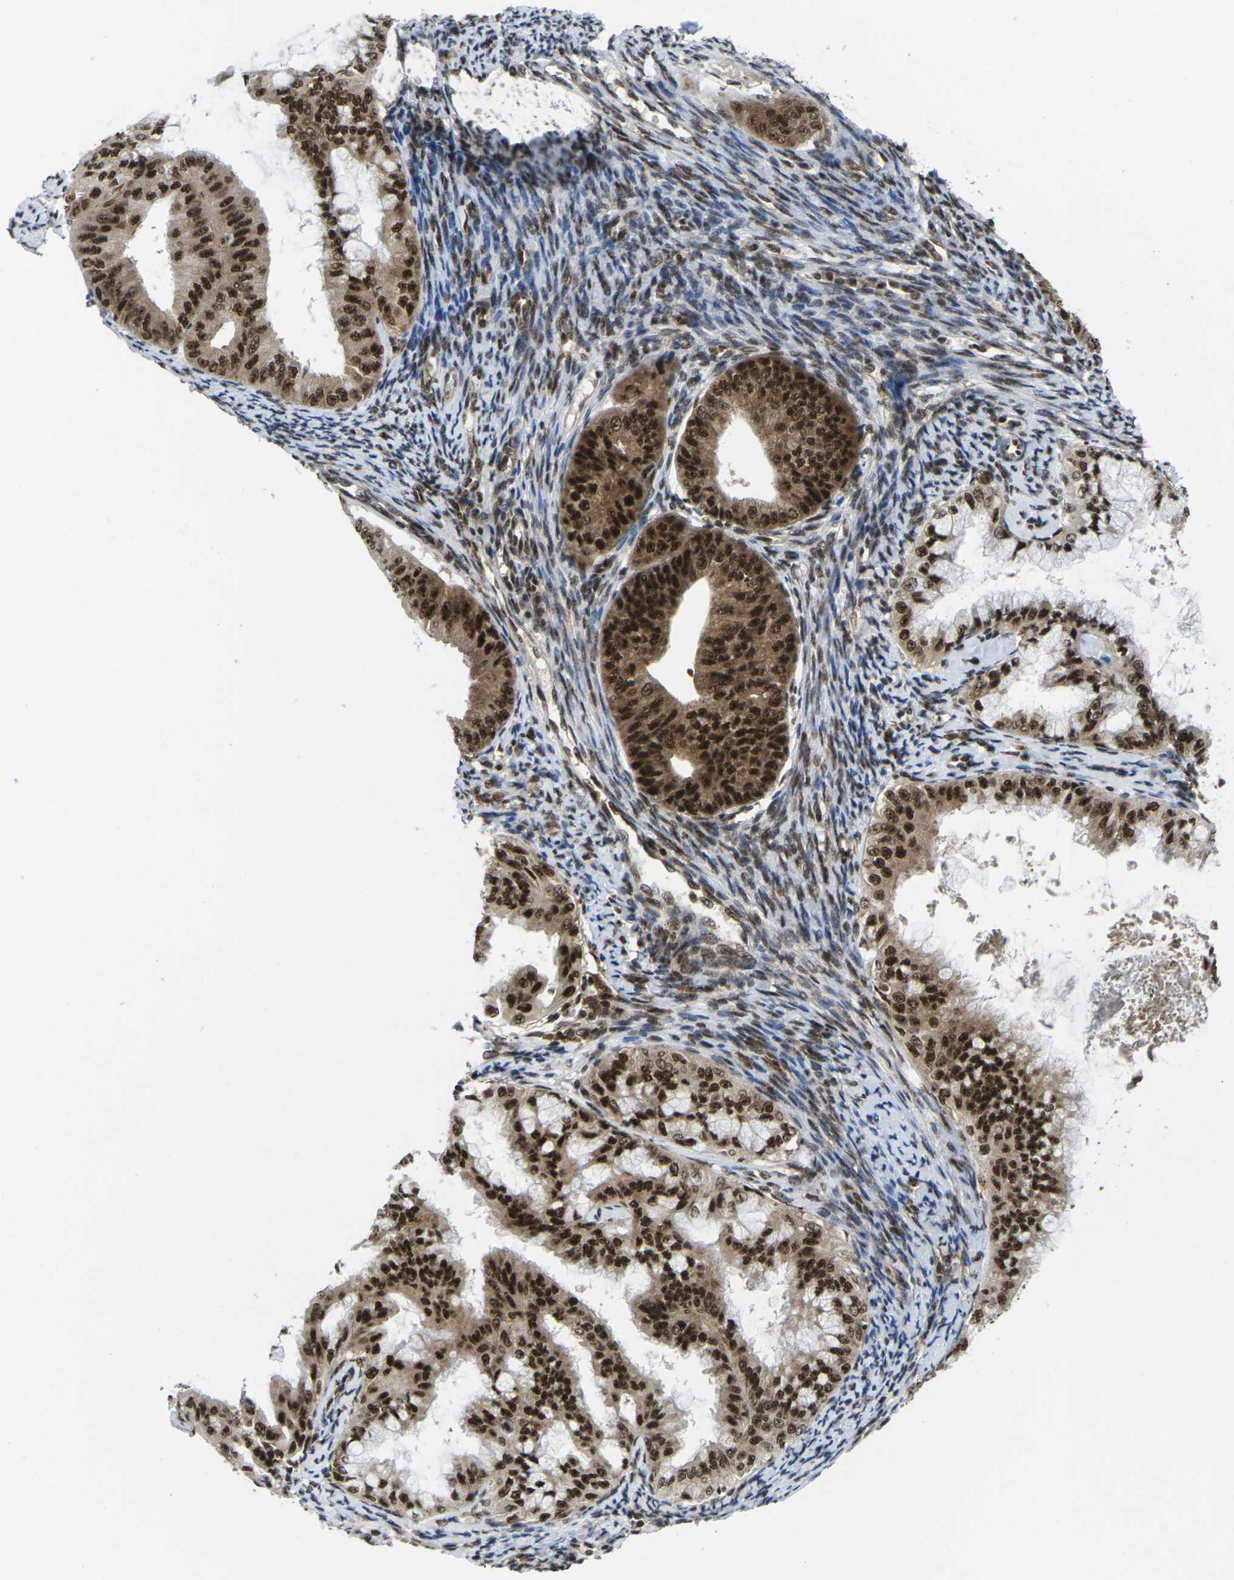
{"staining": {"intensity": "strong", "quantity": ">75%", "location": "cytoplasmic/membranous,nuclear"}, "tissue": "endometrial cancer", "cell_type": "Tumor cells", "image_type": "cancer", "snomed": [{"axis": "morphology", "description": "Adenocarcinoma, NOS"}, {"axis": "topography", "description": "Endometrium"}], "caption": "Brown immunohistochemical staining in endometrial adenocarcinoma exhibits strong cytoplasmic/membranous and nuclear staining in approximately >75% of tumor cells.", "gene": "MAGOH", "patient": {"sex": "female", "age": 63}}